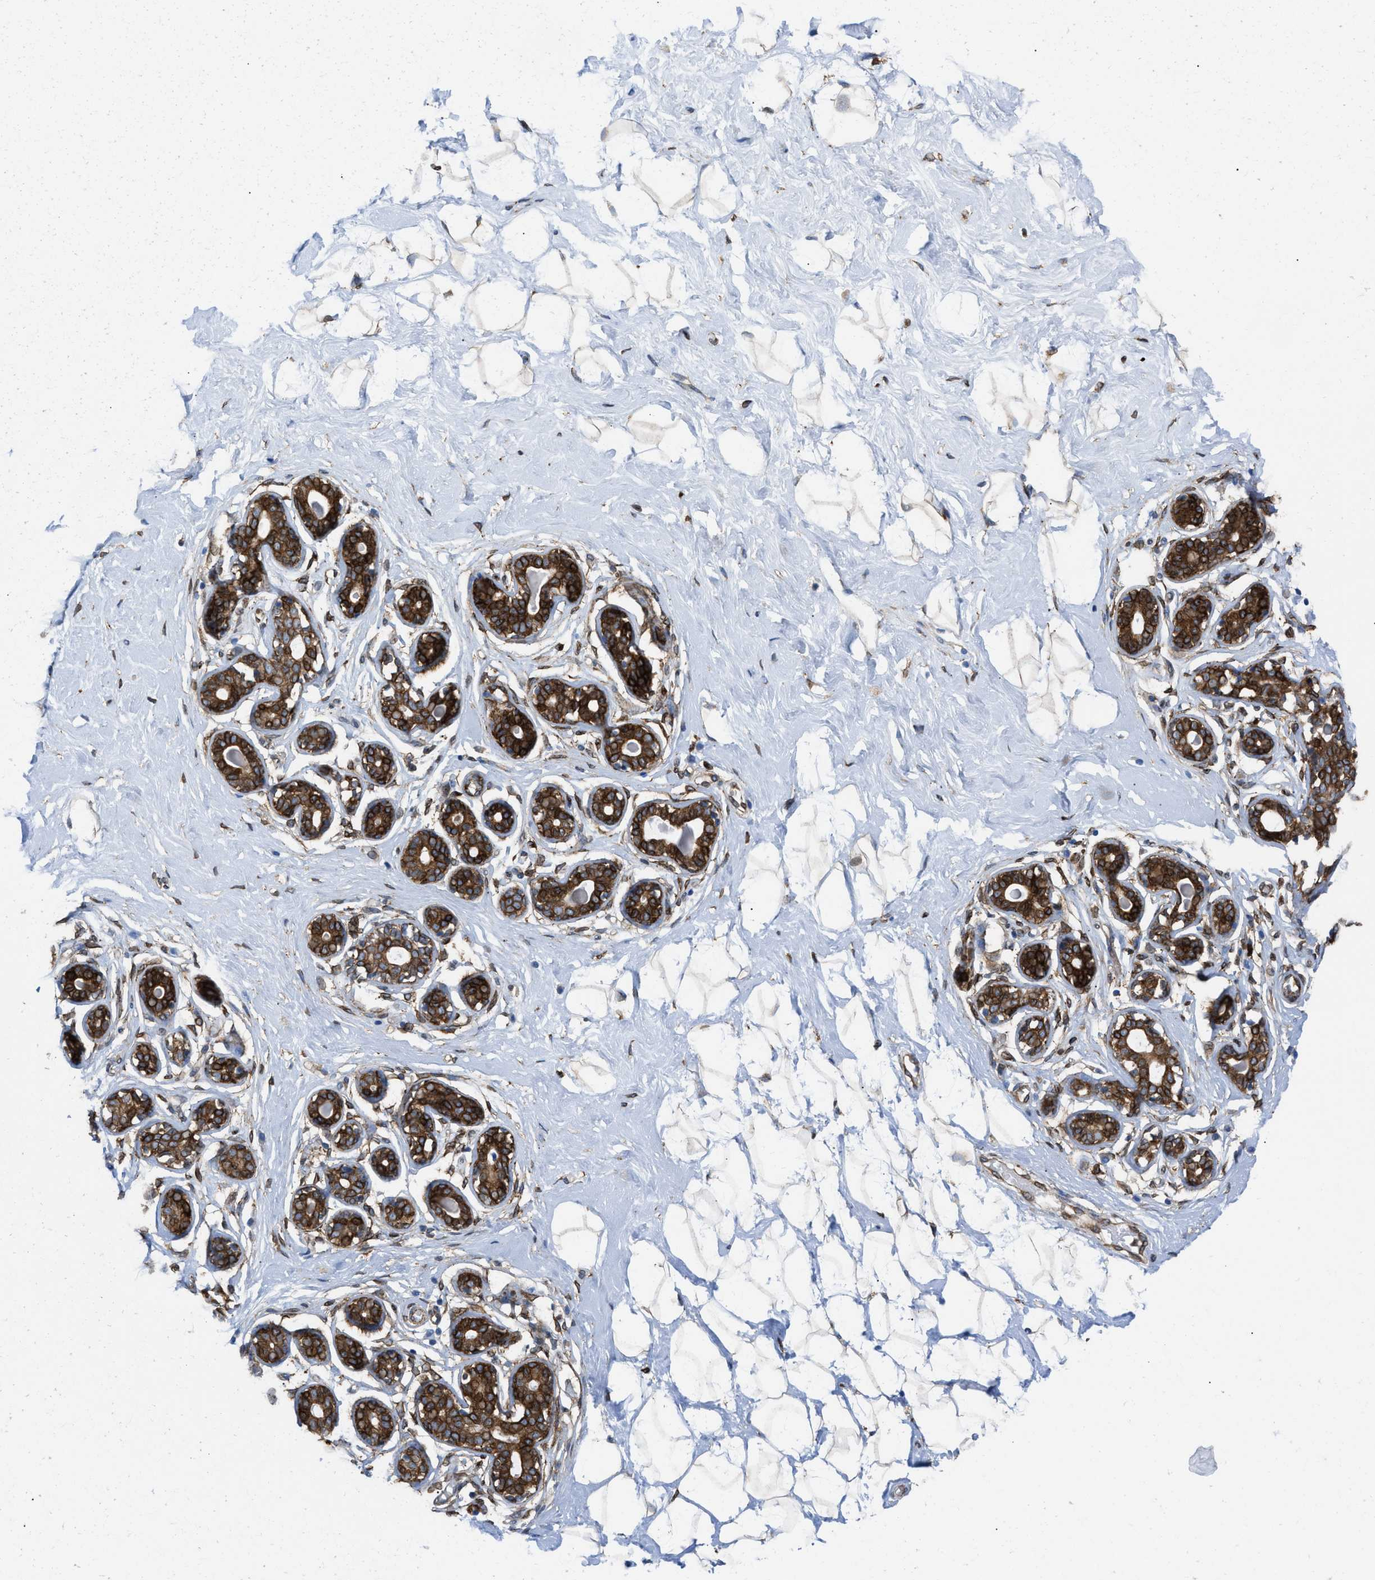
{"staining": {"intensity": "weak", "quantity": ">75%", "location": "cytoplasmic/membranous"}, "tissue": "breast", "cell_type": "Adipocytes", "image_type": "normal", "snomed": [{"axis": "morphology", "description": "Normal tissue, NOS"}, {"axis": "topography", "description": "Breast"}], "caption": "A brown stain shows weak cytoplasmic/membranous positivity of a protein in adipocytes of normal human breast. (DAB IHC, brown staining for protein, blue staining for nuclei).", "gene": "ERLIN2", "patient": {"sex": "female", "age": 23}}